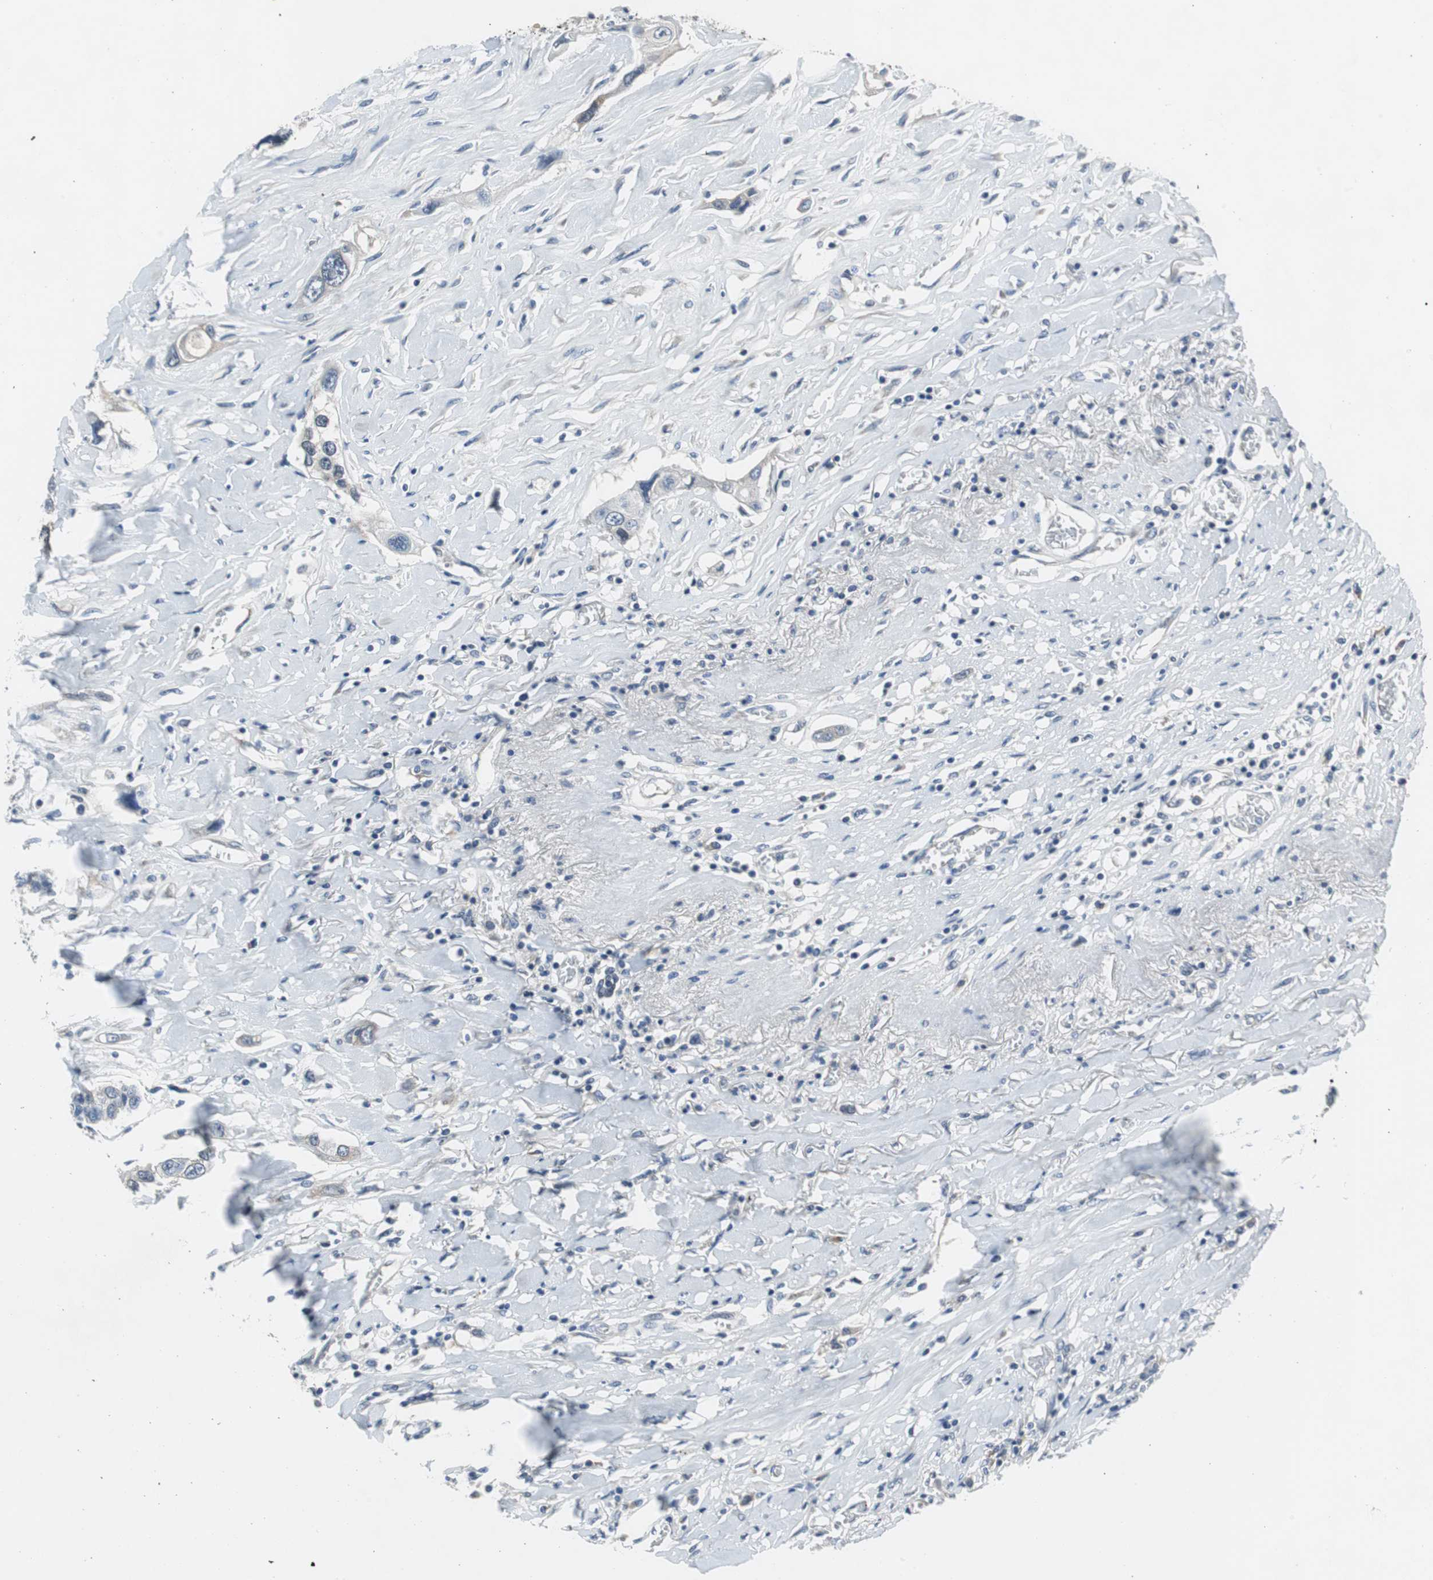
{"staining": {"intensity": "negative", "quantity": "none", "location": "none"}, "tissue": "lung cancer", "cell_type": "Tumor cells", "image_type": "cancer", "snomed": [{"axis": "morphology", "description": "Squamous cell carcinoma, NOS"}, {"axis": "topography", "description": "Lung"}], "caption": "This is an immunohistochemistry (IHC) histopathology image of lung cancer (squamous cell carcinoma). There is no staining in tumor cells.", "gene": "PLAA", "patient": {"sex": "male", "age": 71}}